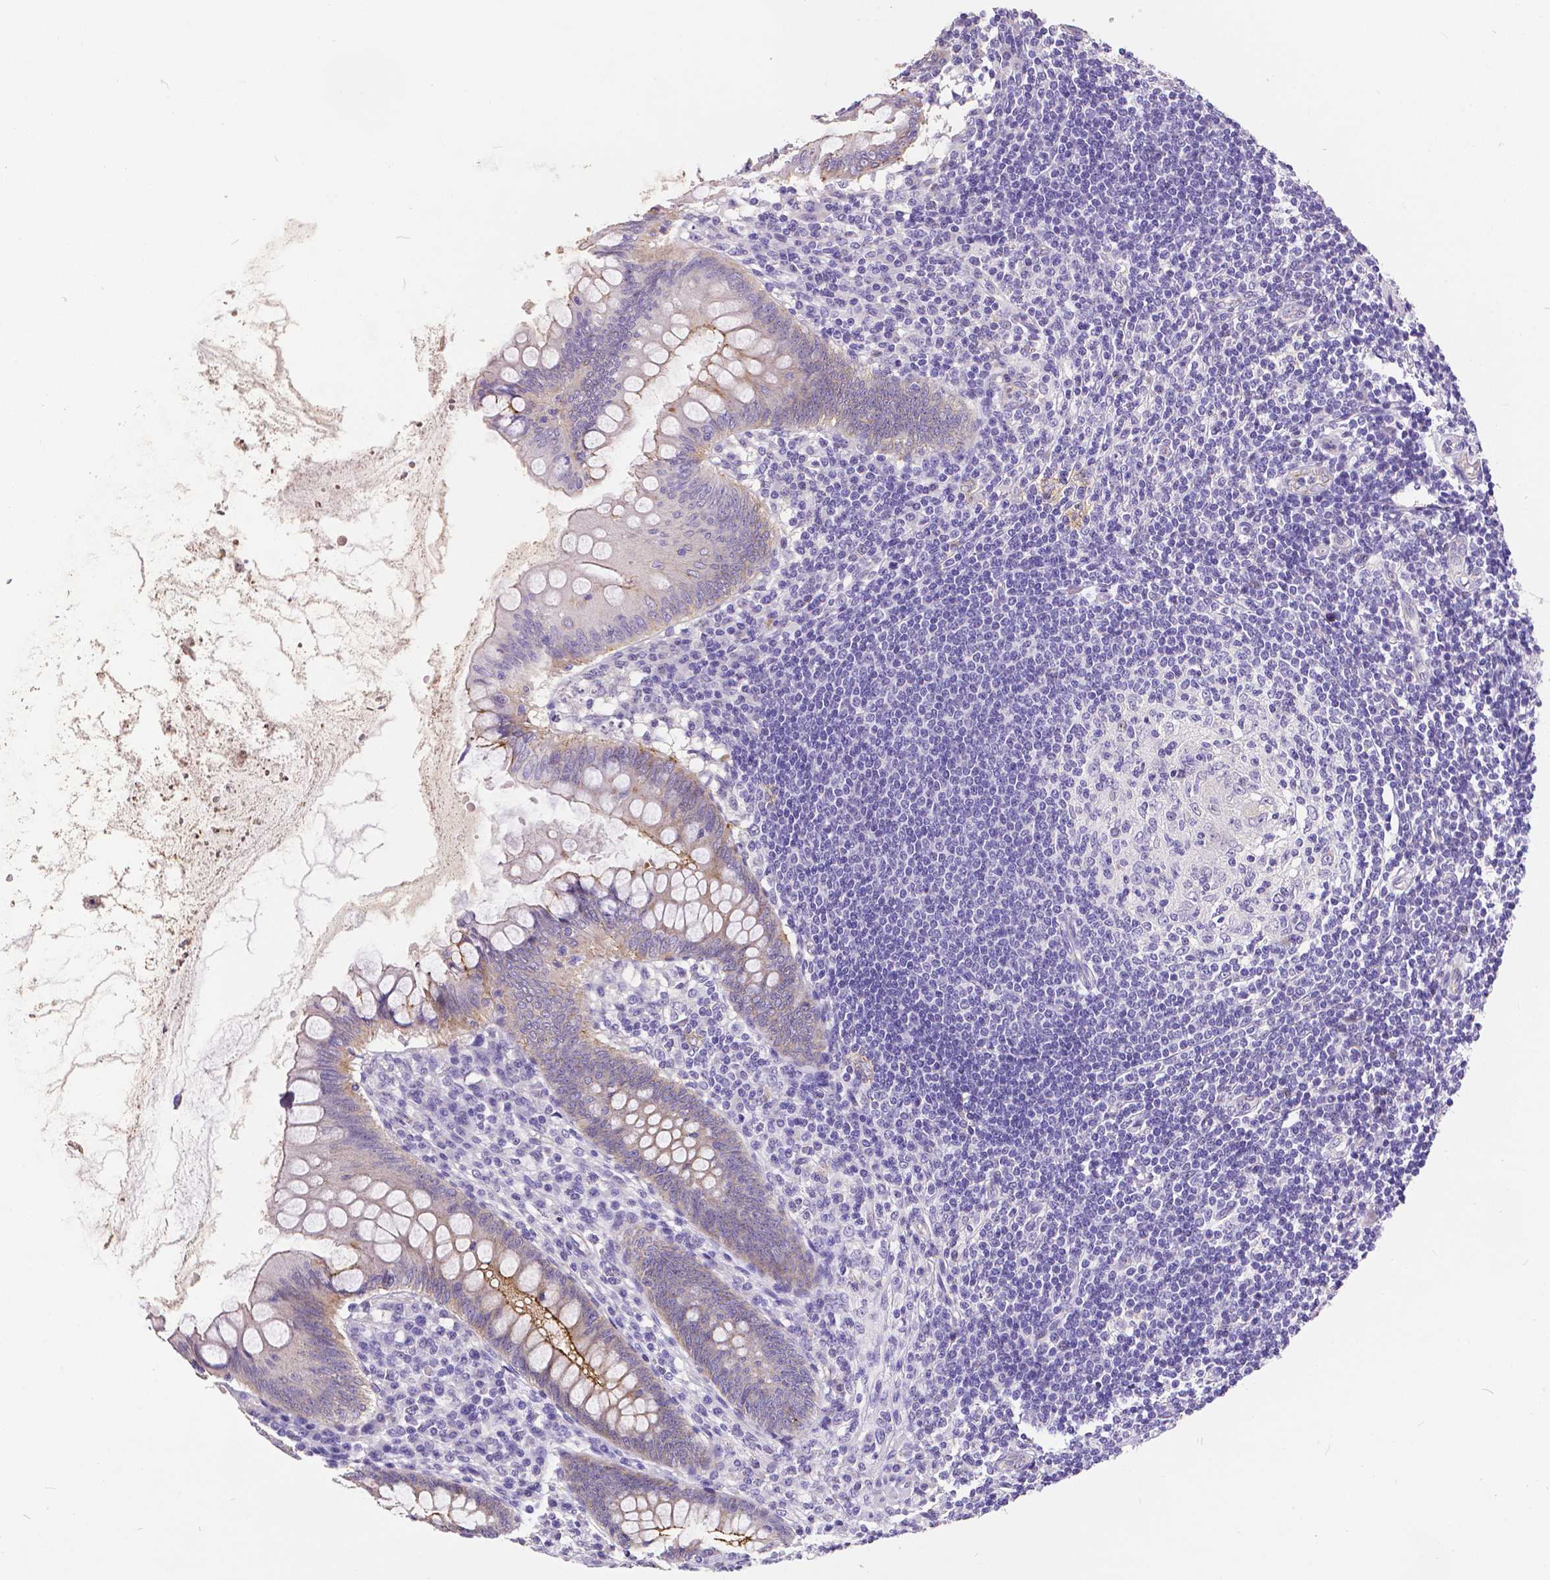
{"staining": {"intensity": "moderate", "quantity": "25%-75%", "location": "cytoplasmic/membranous"}, "tissue": "appendix", "cell_type": "Glandular cells", "image_type": "normal", "snomed": [{"axis": "morphology", "description": "Normal tissue, NOS"}, {"axis": "topography", "description": "Appendix"}], "caption": "Immunohistochemical staining of normal appendix shows medium levels of moderate cytoplasmic/membranous staining in about 25%-75% of glandular cells. The staining was performed using DAB to visualize the protein expression in brown, while the nuclei were stained in blue with hematoxylin (Magnification: 20x).", "gene": "OCLN", "patient": {"sex": "female", "age": 57}}